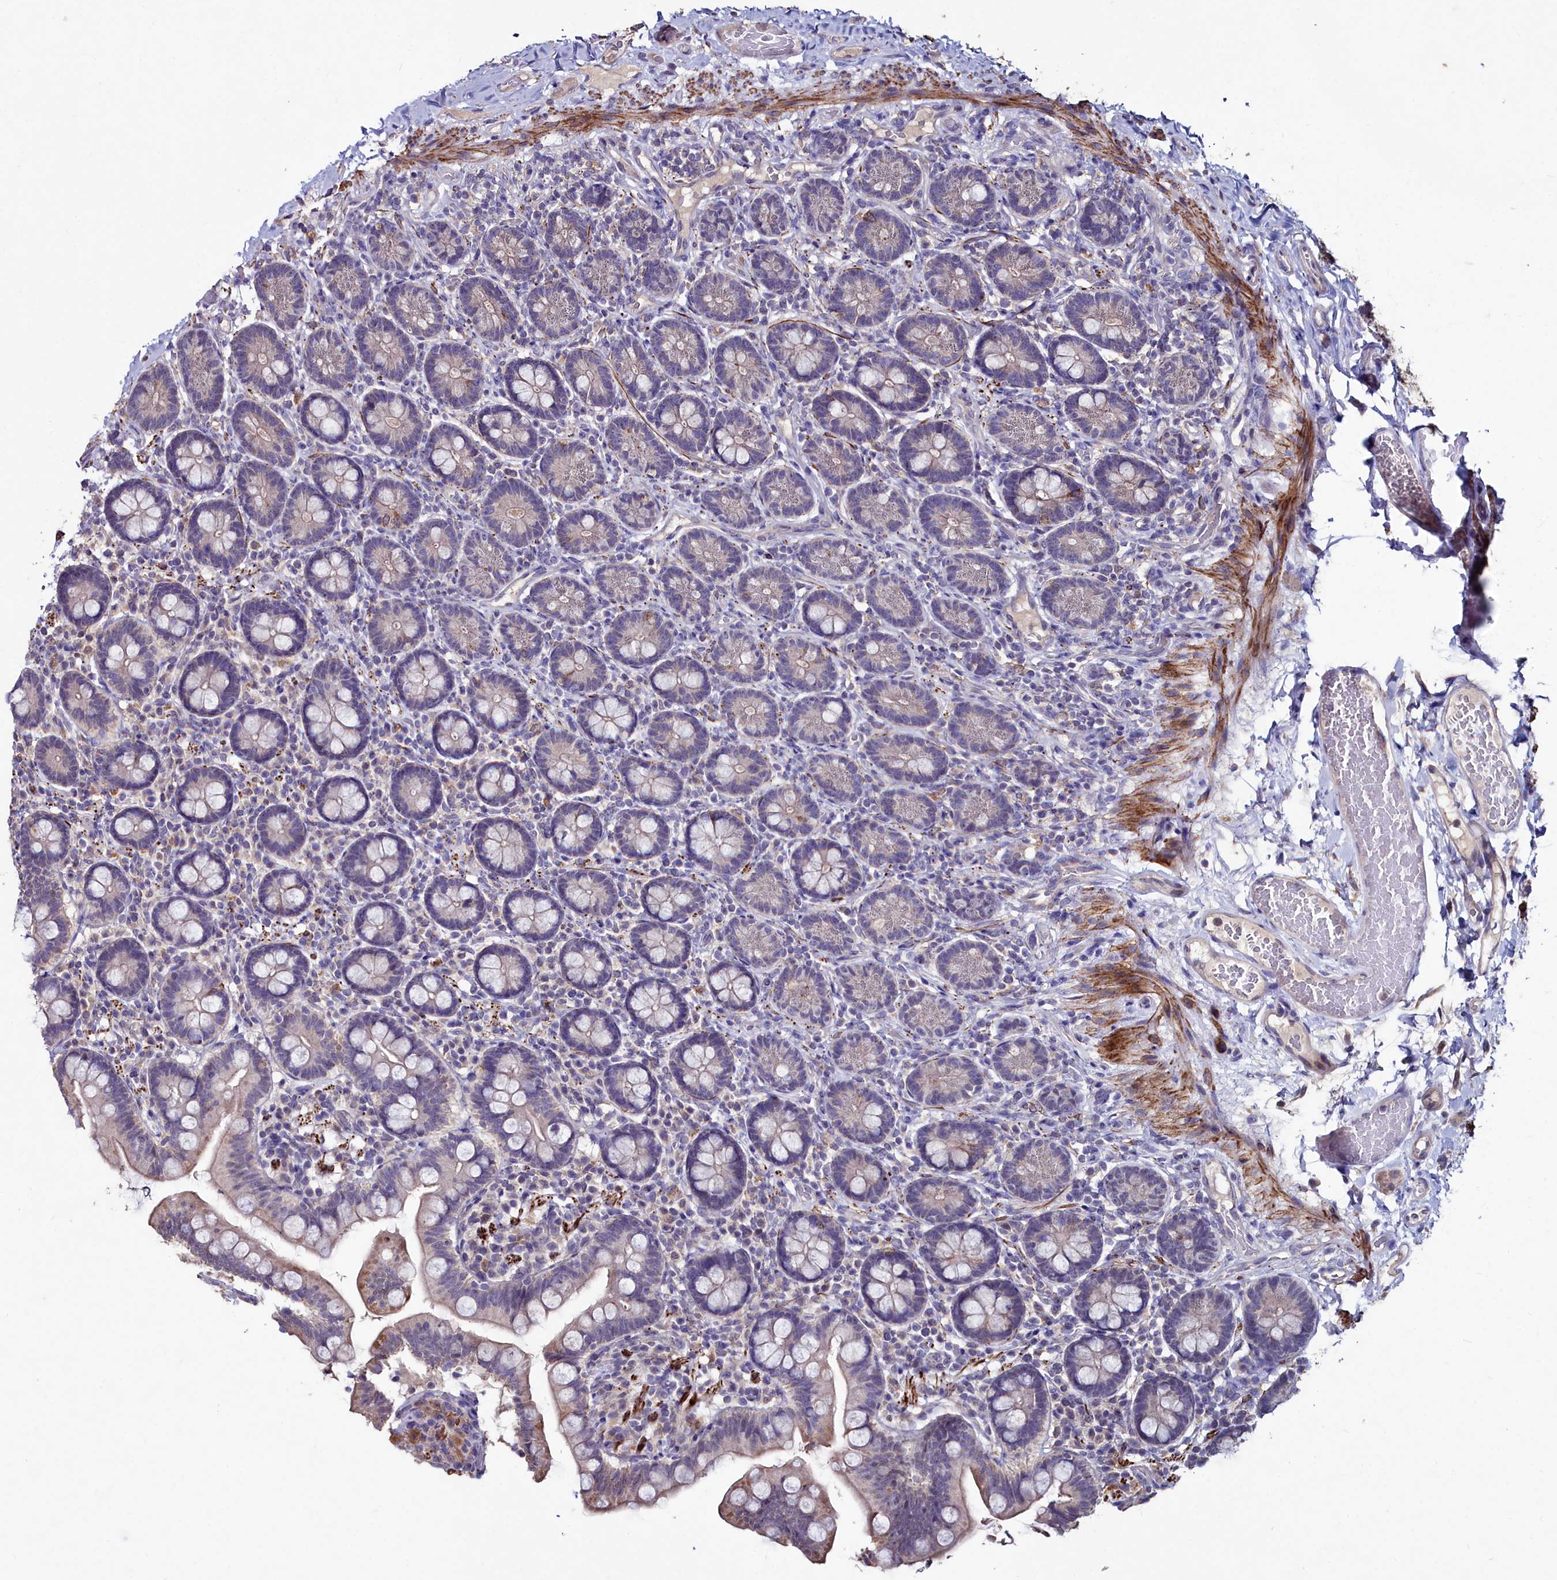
{"staining": {"intensity": "moderate", "quantity": "<25%", "location": "cytoplasmic/membranous"}, "tissue": "small intestine", "cell_type": "Glandular cells", "image_type": "normal", "snomed": [{"axis": "morphology", "description": "Normal tissue, NOS"}, {"axis": "topography", "description": "Small intestine"}], "caption": "Small intestine stained with DAB (3,3'-diaminobenzidine) IHC exhibits low levels of moderate cytoplasmic/membranous staining in approximately <25% of glandular cells.", "gene": "AMBRA1", "patient": {"sex": "female", "age": 64}}